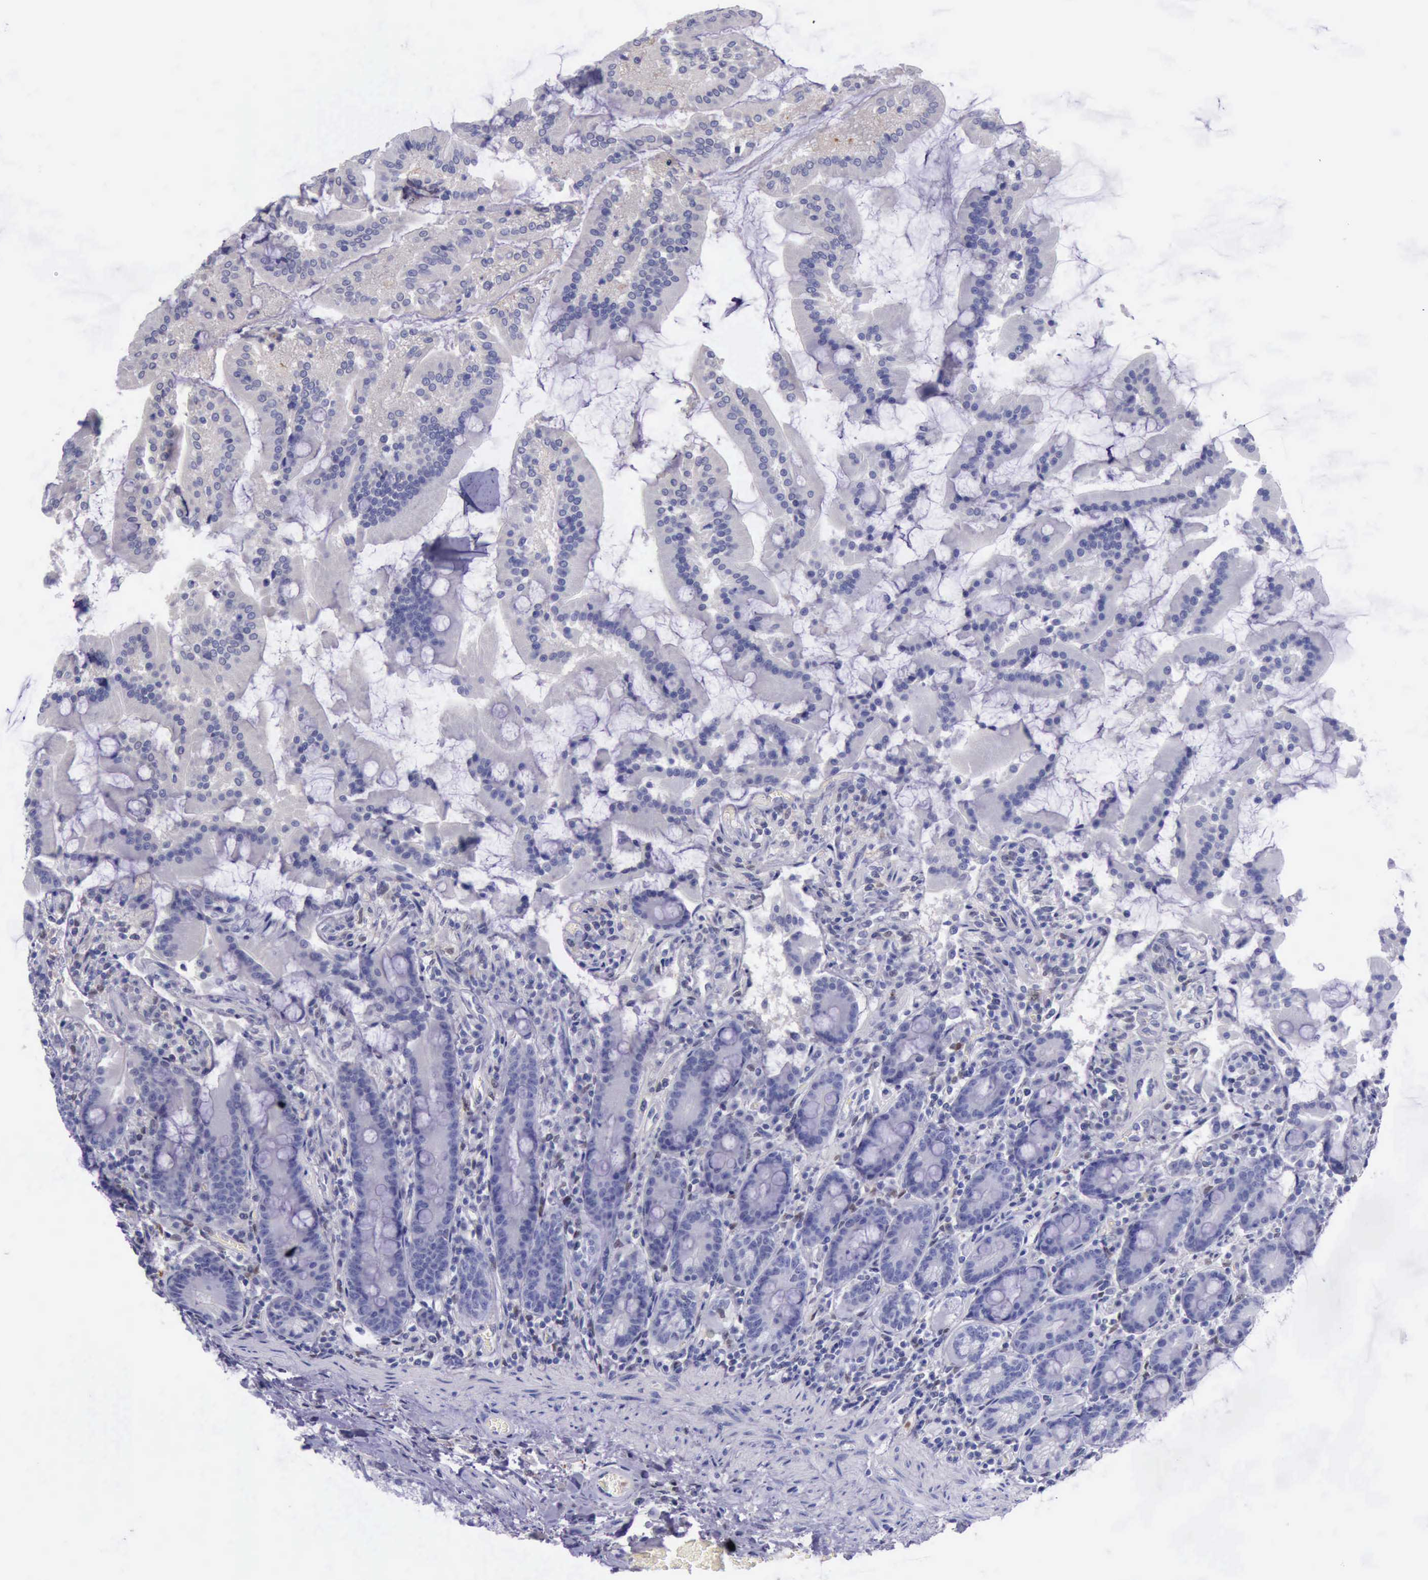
{"staining": {"intensity": "negative", "quantity": "none", "location": "none"}, "tissue": "duodenum", "cell_type": "Glandular cells", "image_type": "normal", "snomed": [{"axis": "morphology", "description": "Normal tissue, NOS"}, {"axis": "topography", "description": "Duodenum"}], "caption": "Glandular cells show no significant protein expression in normal duodenum. (Brightfield microscopy of DAB IHC at high magnification).", "gene": "TYMP", "patient": {"sex": "female", "age": 64}}